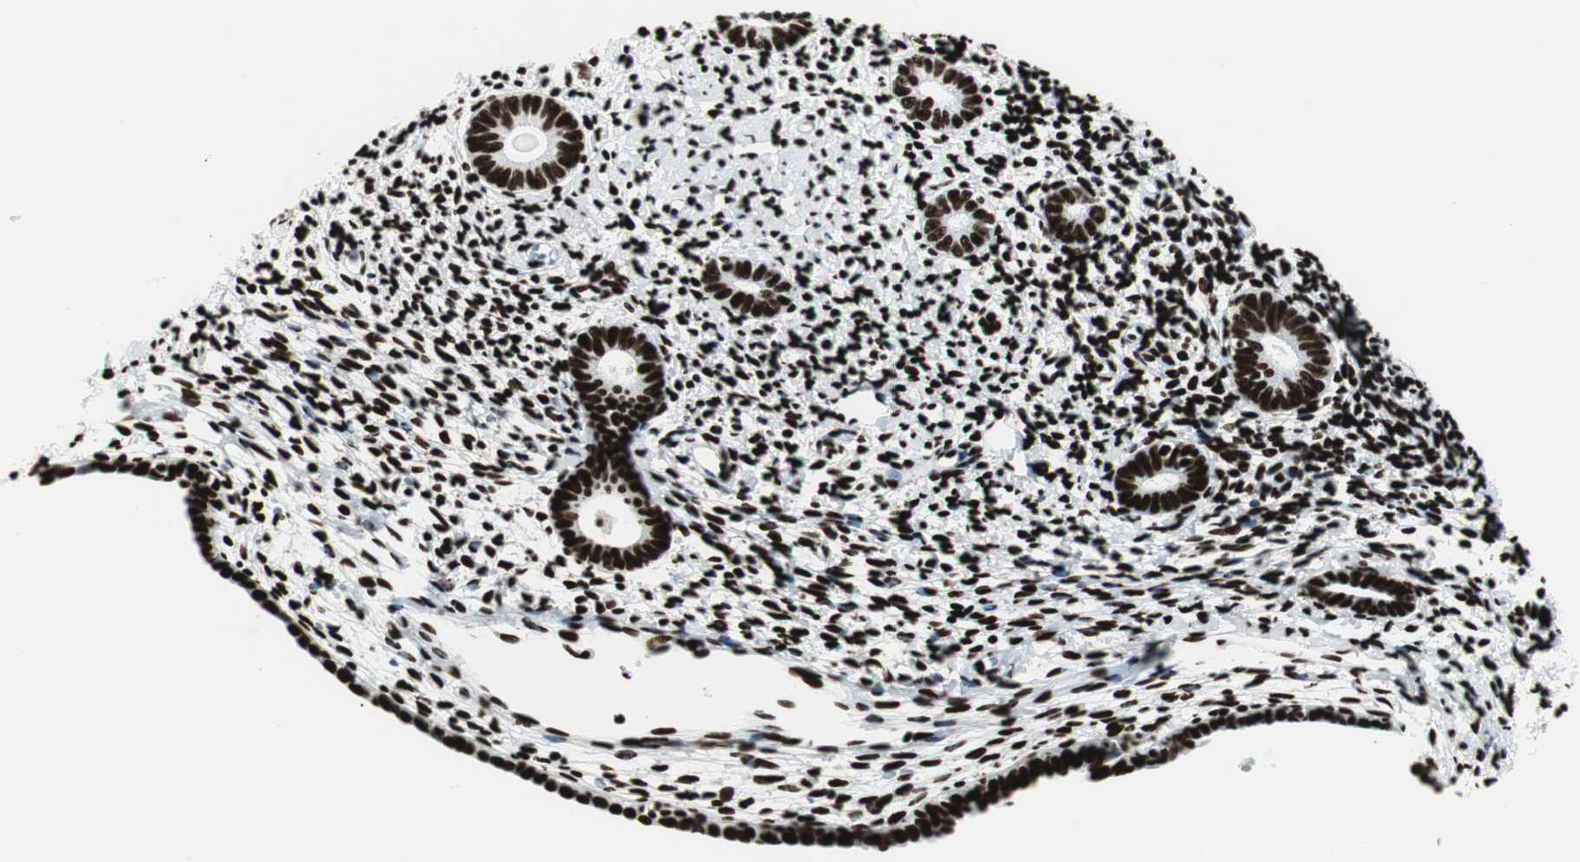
{"staining": {"intensity": "strong", "quantity": ">75%", "location": "nuclear"}, "tissue": "endometrium", "cell_type": "Cells in endometrial stroma", "image_type": "normal", "snomed": [{"axis": "morphology", "description": "Normal tissue, NOS"}, {"axis": "topography", "description": "Endometrium"}], "caption": "Brown immunohistochemical staining in benign human endometrium shows strong nuclear positivity in about >75% of cells in endometrial stroma.", "gene": "NCL", "patient": {"sex": "female", "age": 71}}